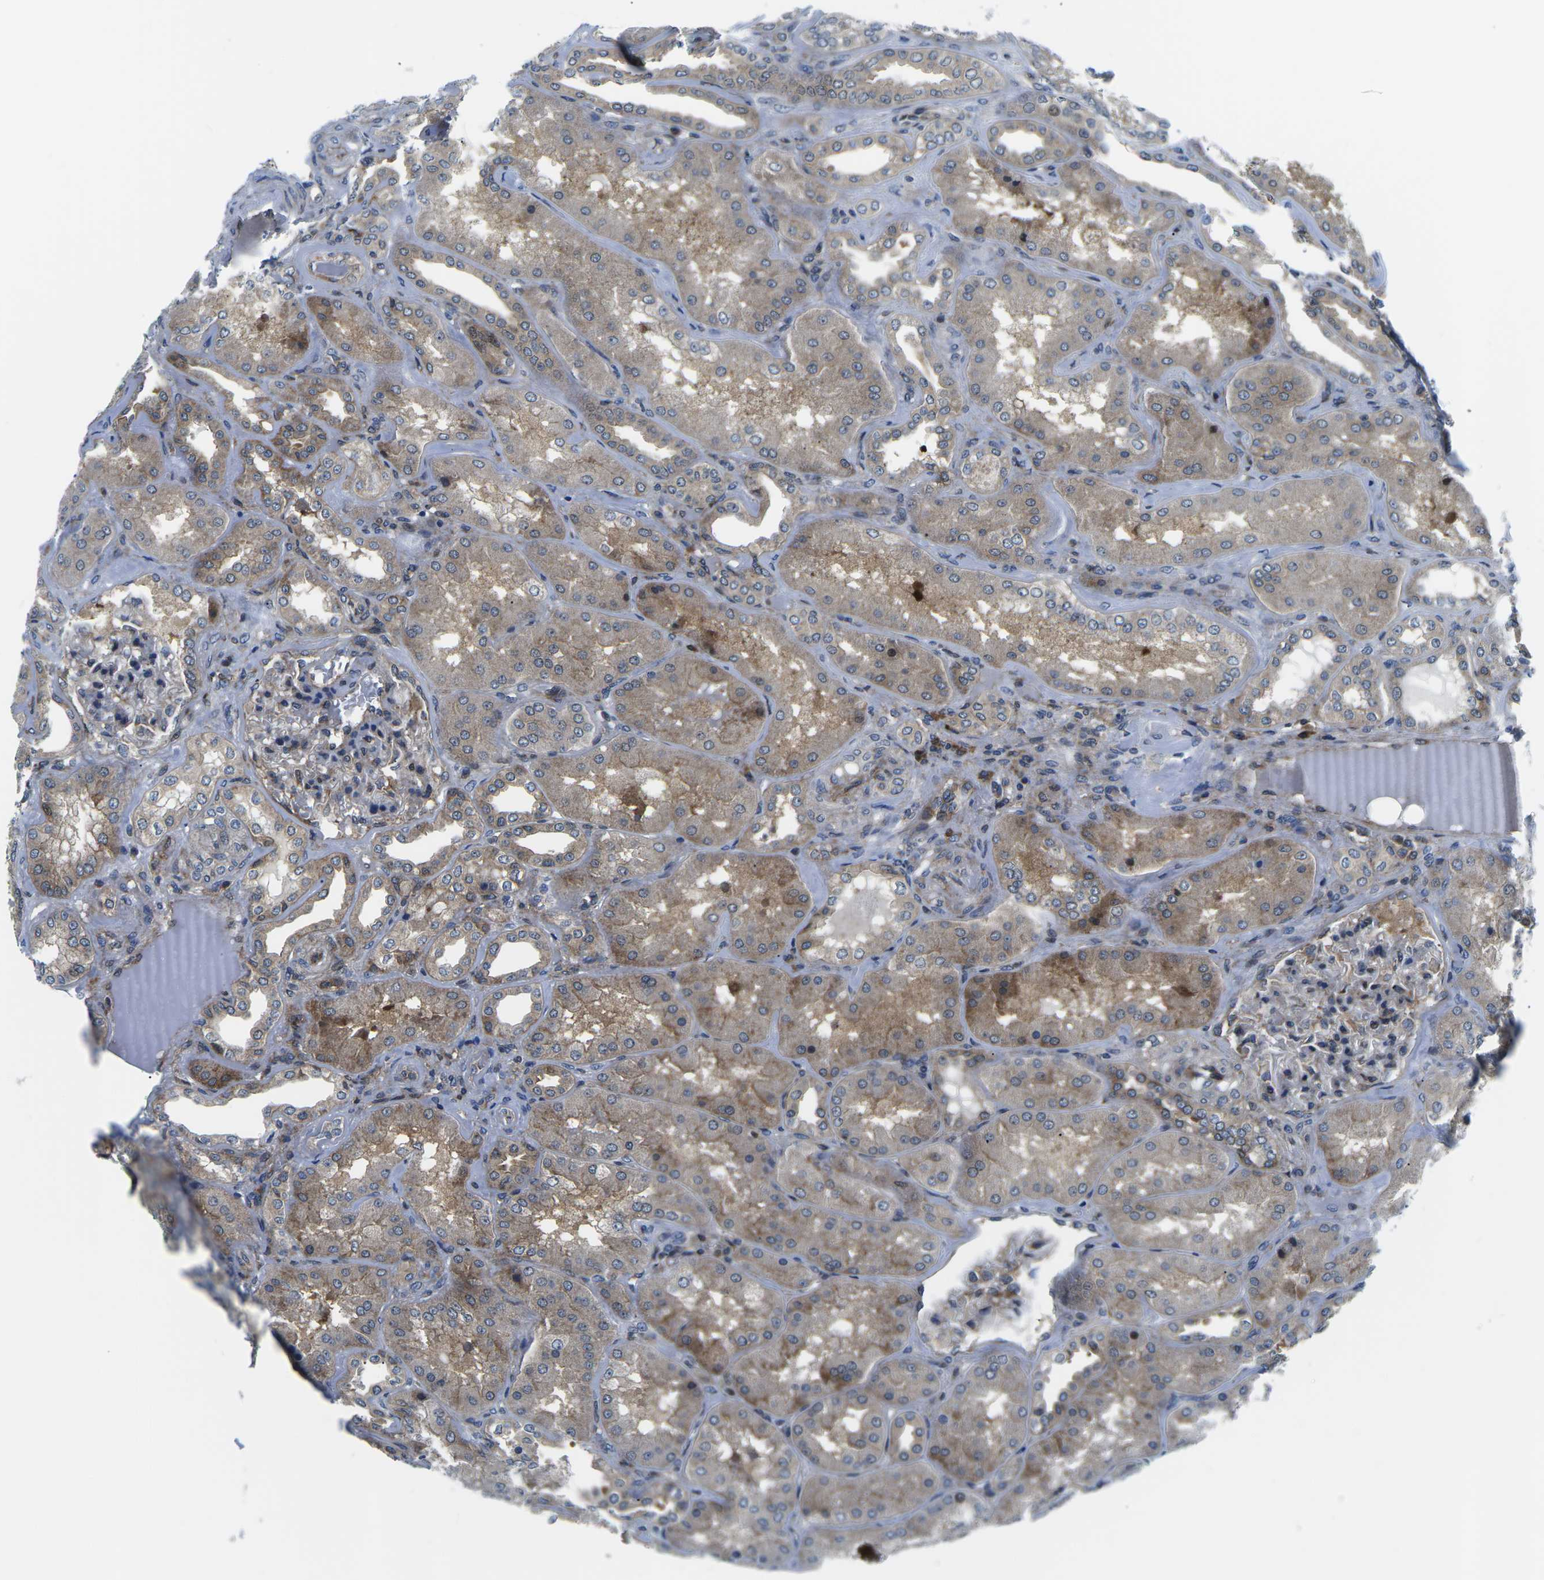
{"staining": {"intensity": "negative", "quantity": "none", "location": "none"}, "tissue": "kidney", "cell_type": "Cells in glomeruli", "image_type": "normal", "snomed": [{"axis": "morphology", "description": "Normal tissue, NOS"}, {"axis": "topography", "description": "Kidney"}], "caption": "Micrograph shows no significant protein staining in cells in glomeruli of unremarkable kidney. (DAB immunohistochemistry visualized using brightfield microscopy, high magnification).", "gene": "EIF4E", "patient": {"sex": "female", "age": 56}}